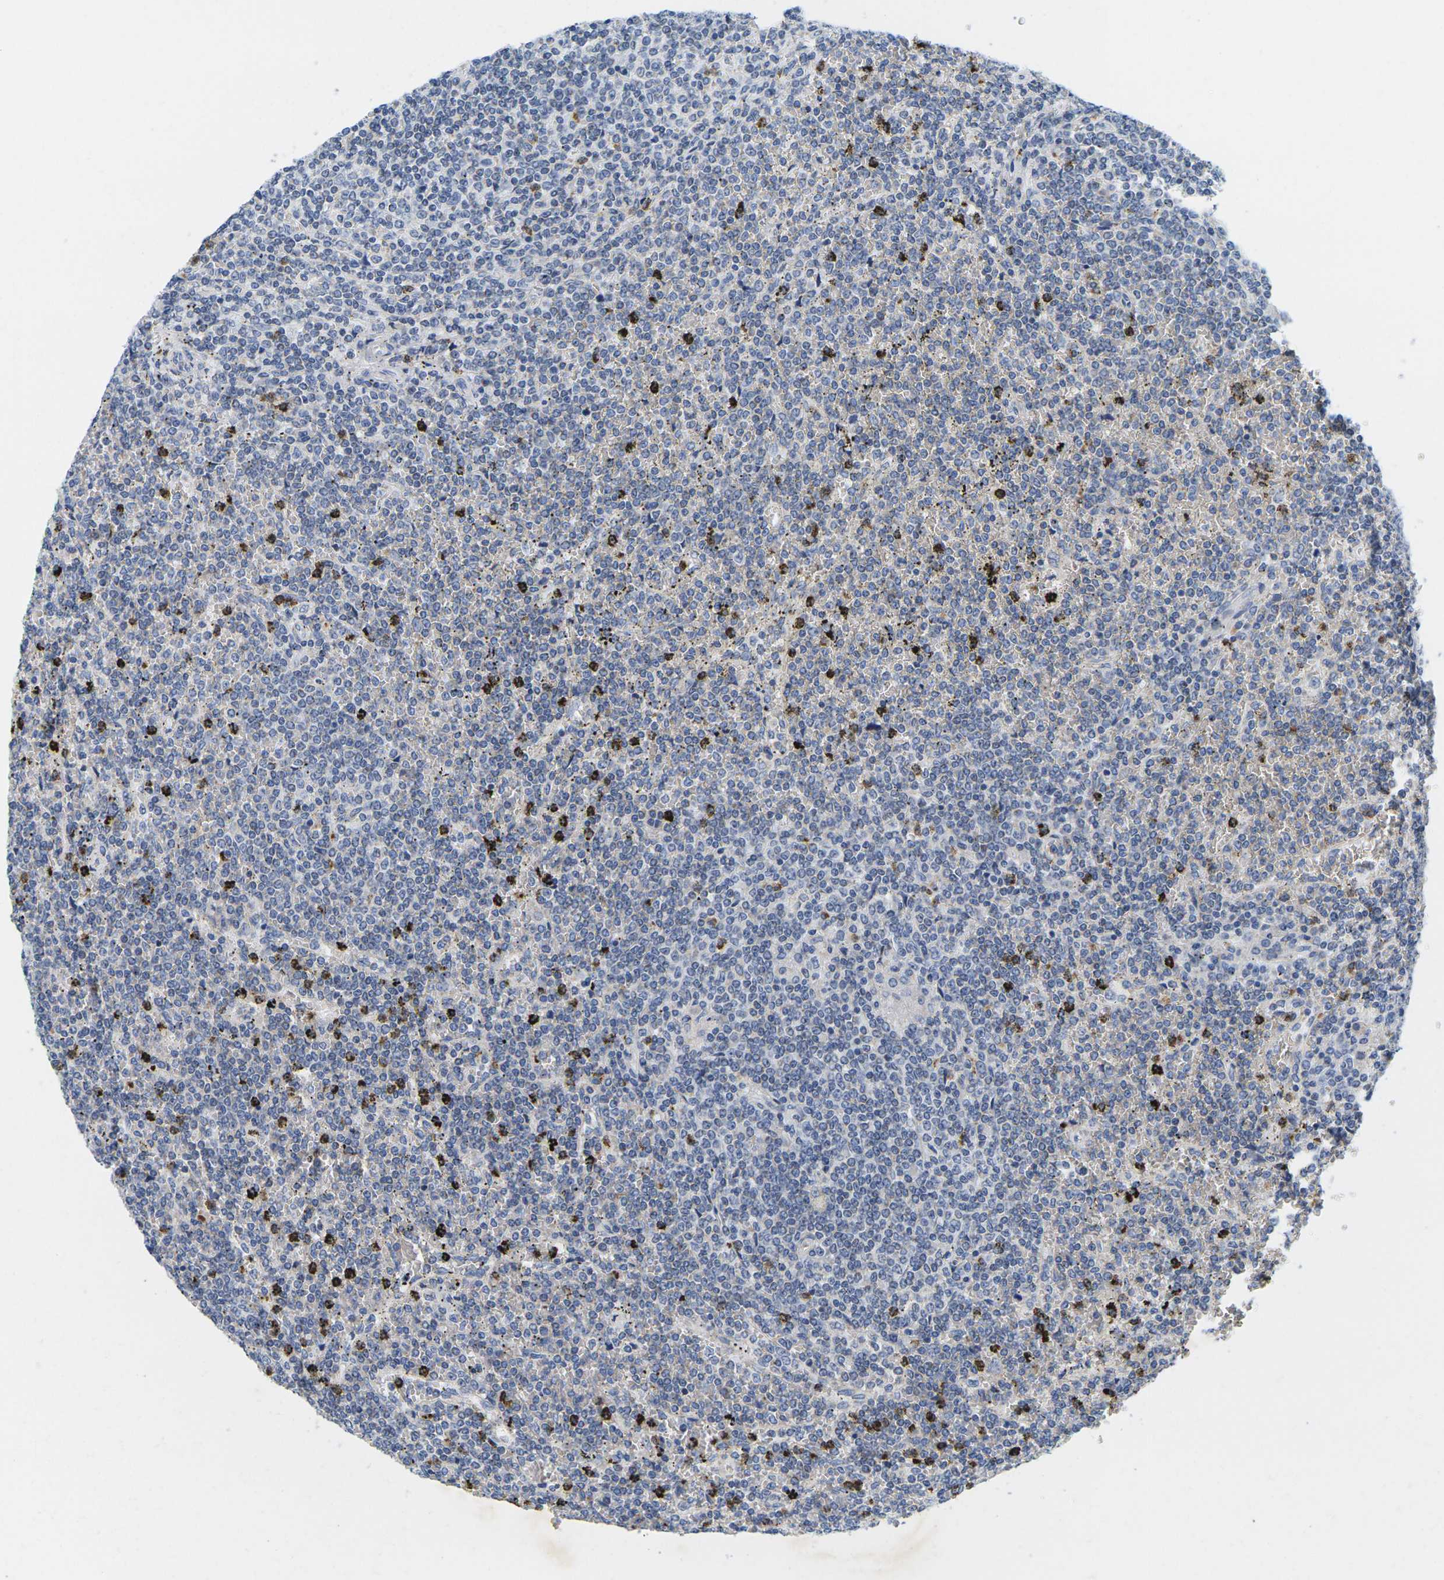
{"staining": {"intensity": "negative", "quantity": "none", "location": "none"}, "tissue": "lymphoma", "cell_type": "Tumor cells", "image_type": "cancer", "snomed": [{"axis": "morphology", "description": "Malignant lymphoma, non-Hodgkin's type, Low grade"}, {"axis": "topography", "description": "Spleen"}], "caption": "The micrograph demonstrates no significant expression in tumor cells of lymphoma.", "gene": "KLK5", "patient": {"sex": "female", "age": 19}}